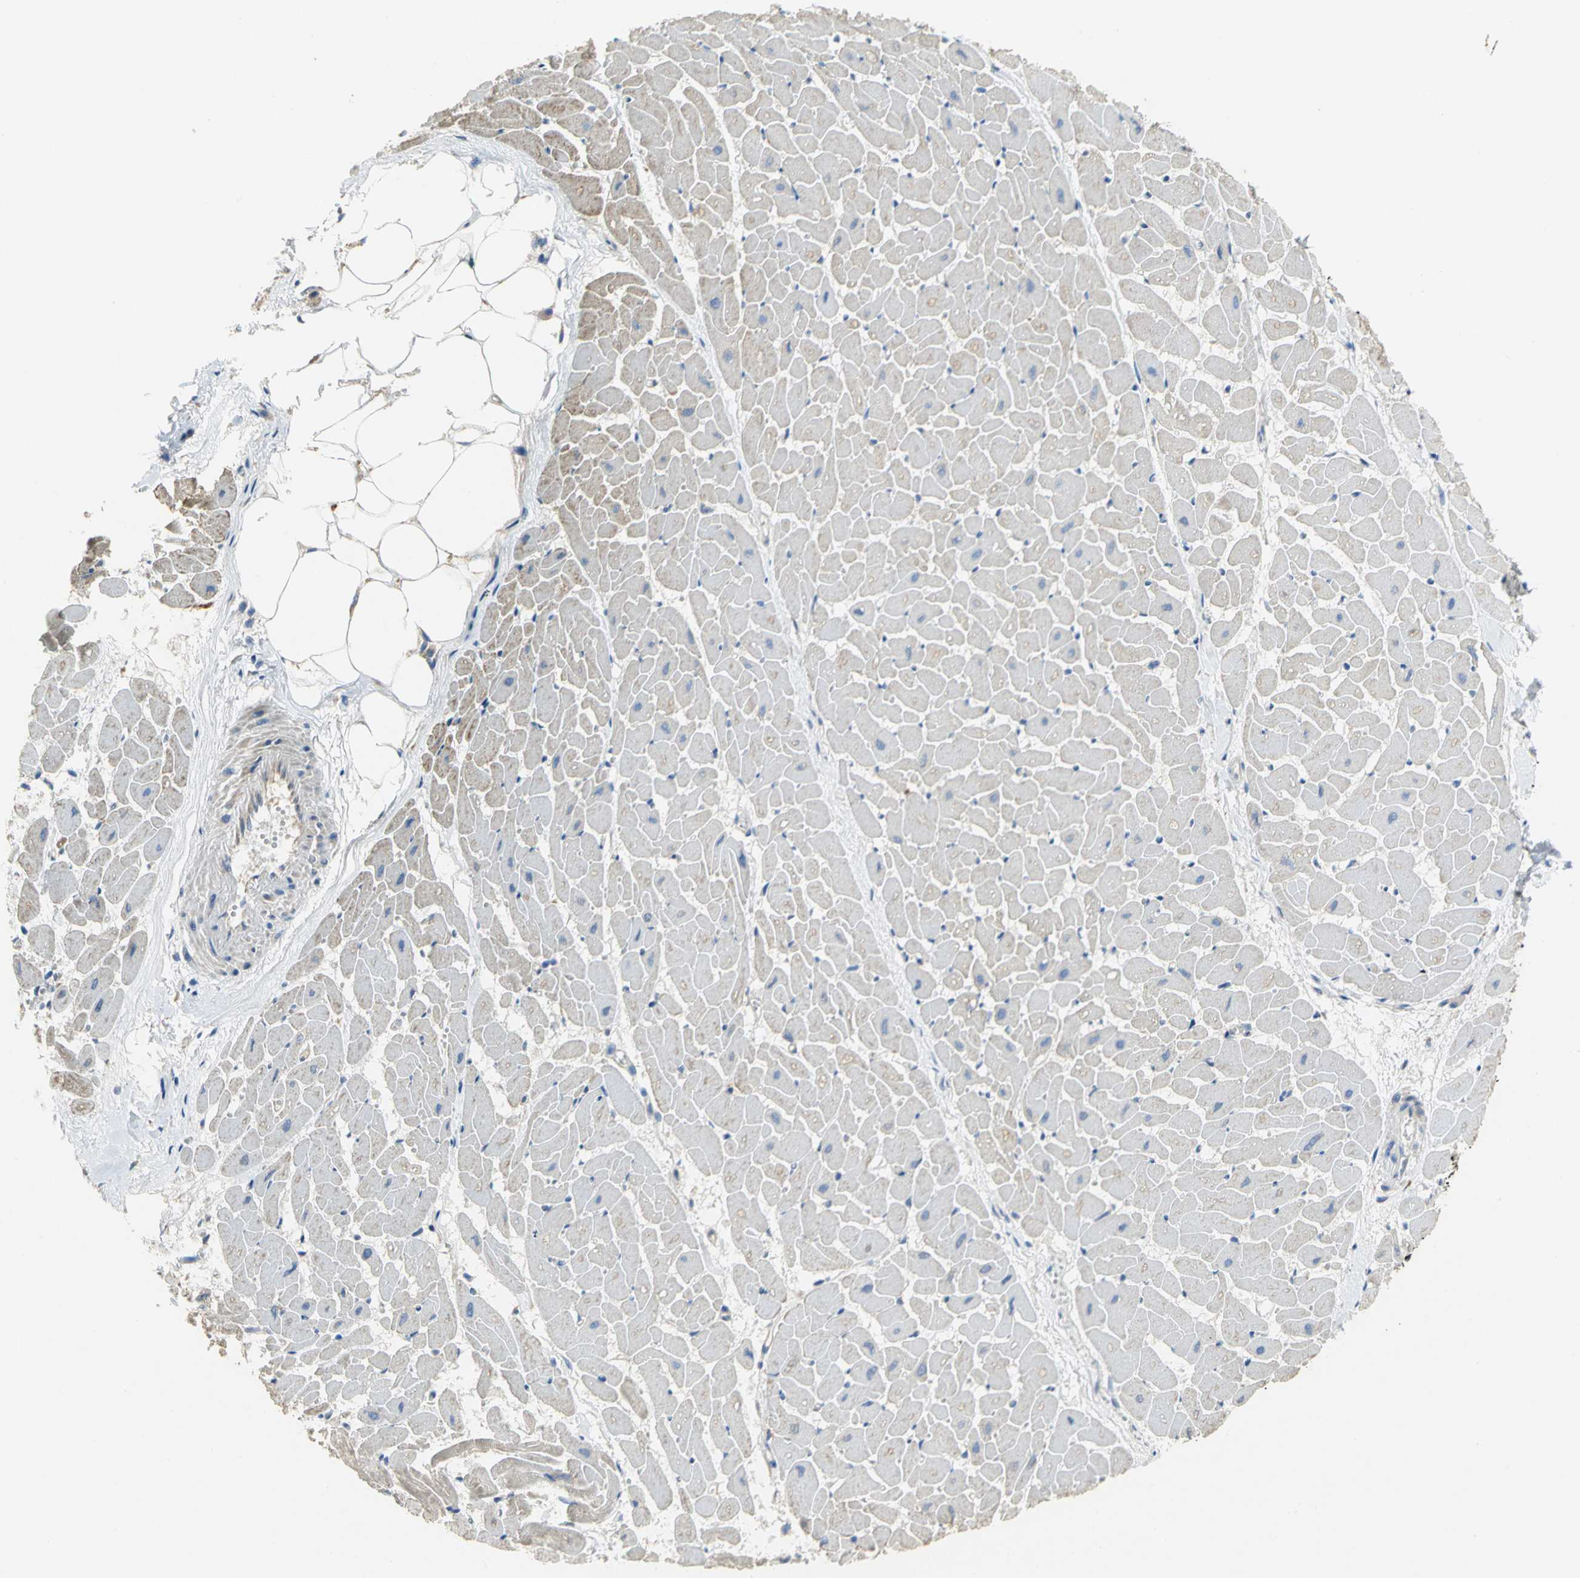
{"staining": {"intensity": "negative", "quantity": "none", "location": "none"}, "tissue": "heart muscle", "cell_type": "Cardiomyocytes", "image_type": "normal", "snomed": [{"axis": "morphology", "description": "Normal tissue, NOS"}, {"axis": "topography", "description": "Heart"}], "caption": "This is an IHC histopathology image of benign heart muscle. There is no expression in cardiomyocytes.", "gene": "IL17RB", "patient": {"sex": "female", "age": 19}}